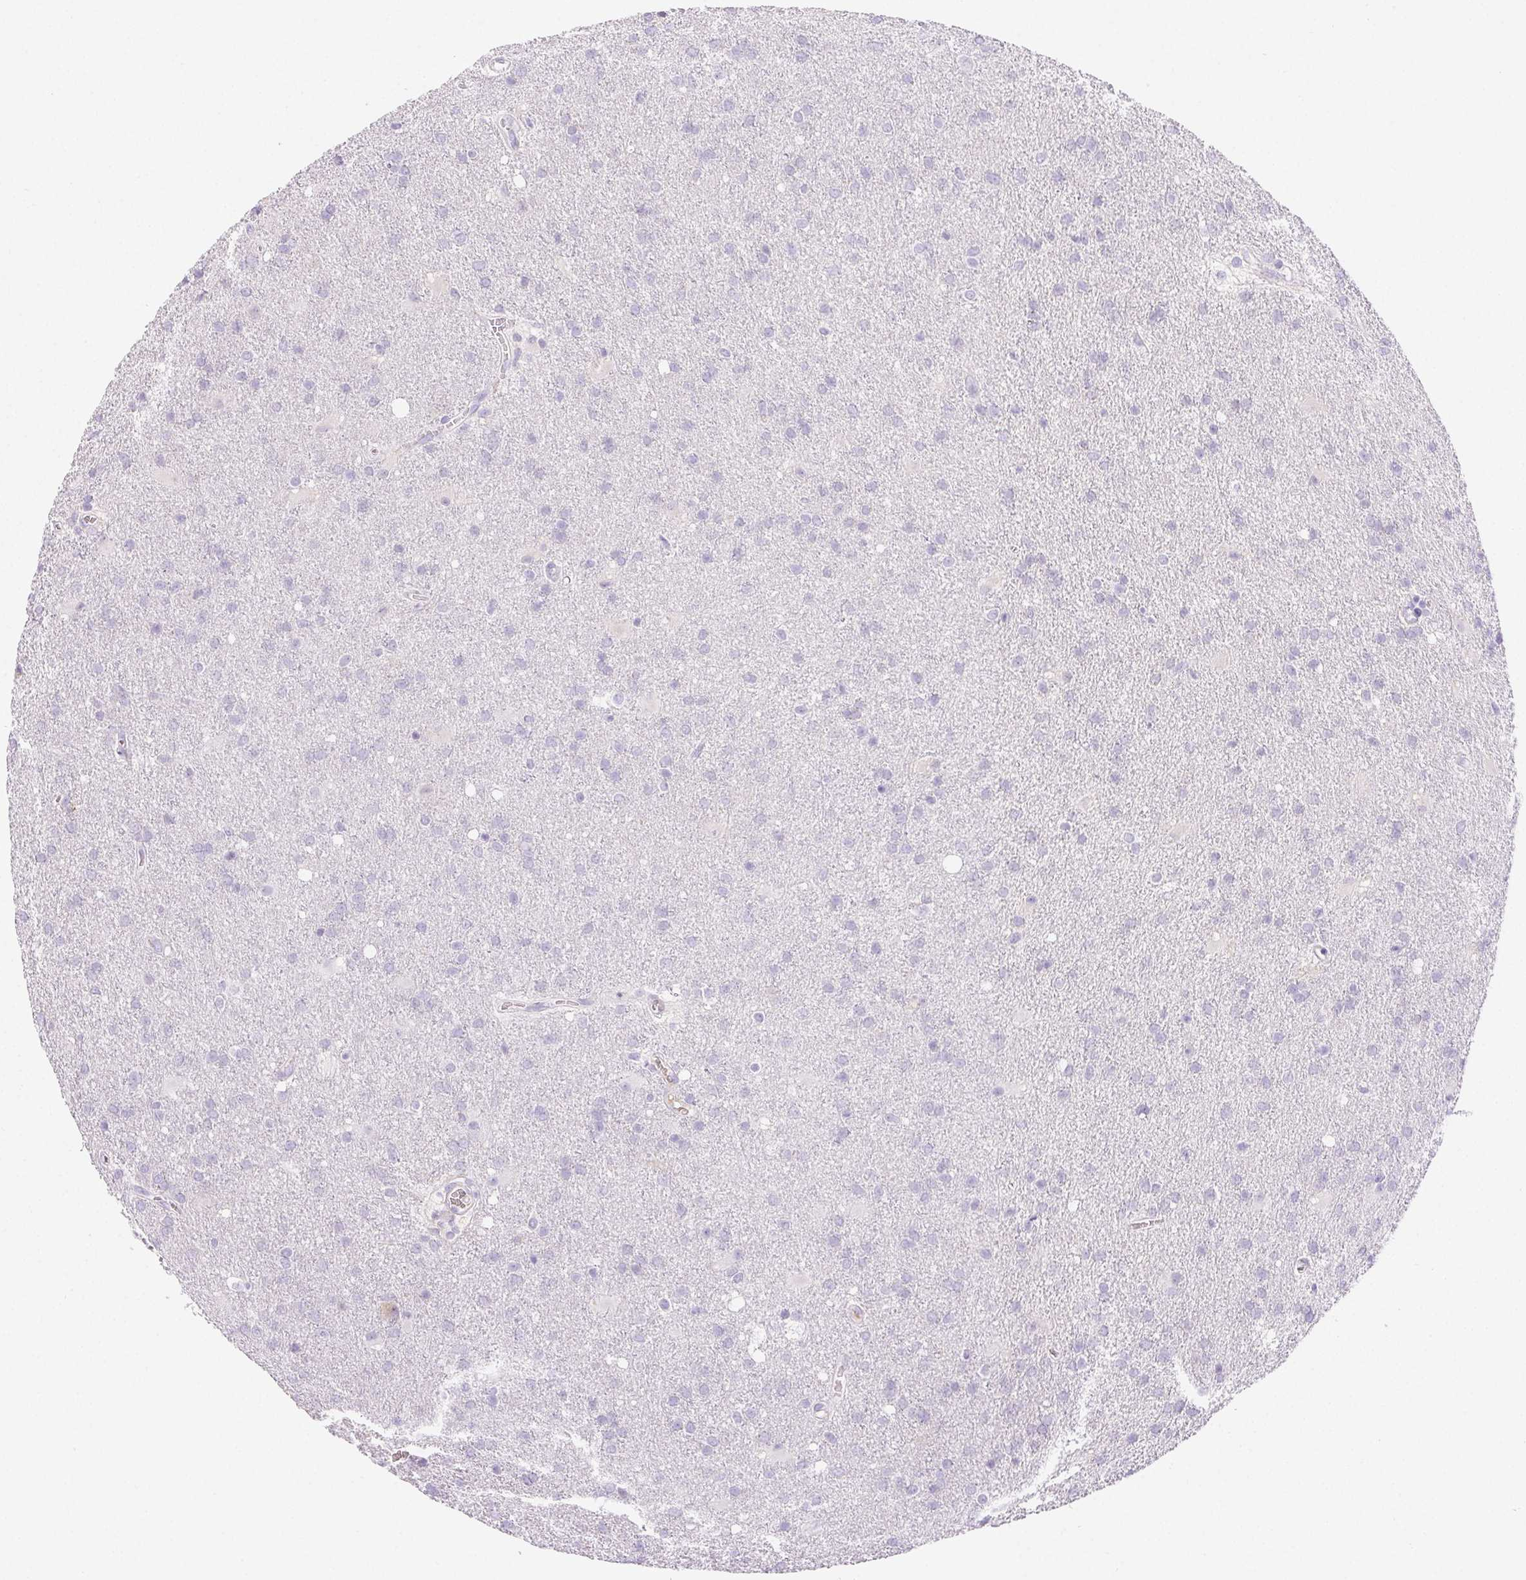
{"staining": {"intensity": "negative", "quantity": "none", "location": "none"}, "tissue": "glioma", "cell_type": "Tumor cells", "image_type": "cancer", "snomed": [{"axis": "morphology", "description": "Glioma, malignant, Low grade"}, {"axis": "topography", "description": "Brain"}], "caption": "A high-resolution image shows immunohistochemistry staining of malignant low-grade glioma, which demonstrates no significant staining in tumor cells.", "gene": "PADI4", "patient": {"sex": "male", "age": 66}}